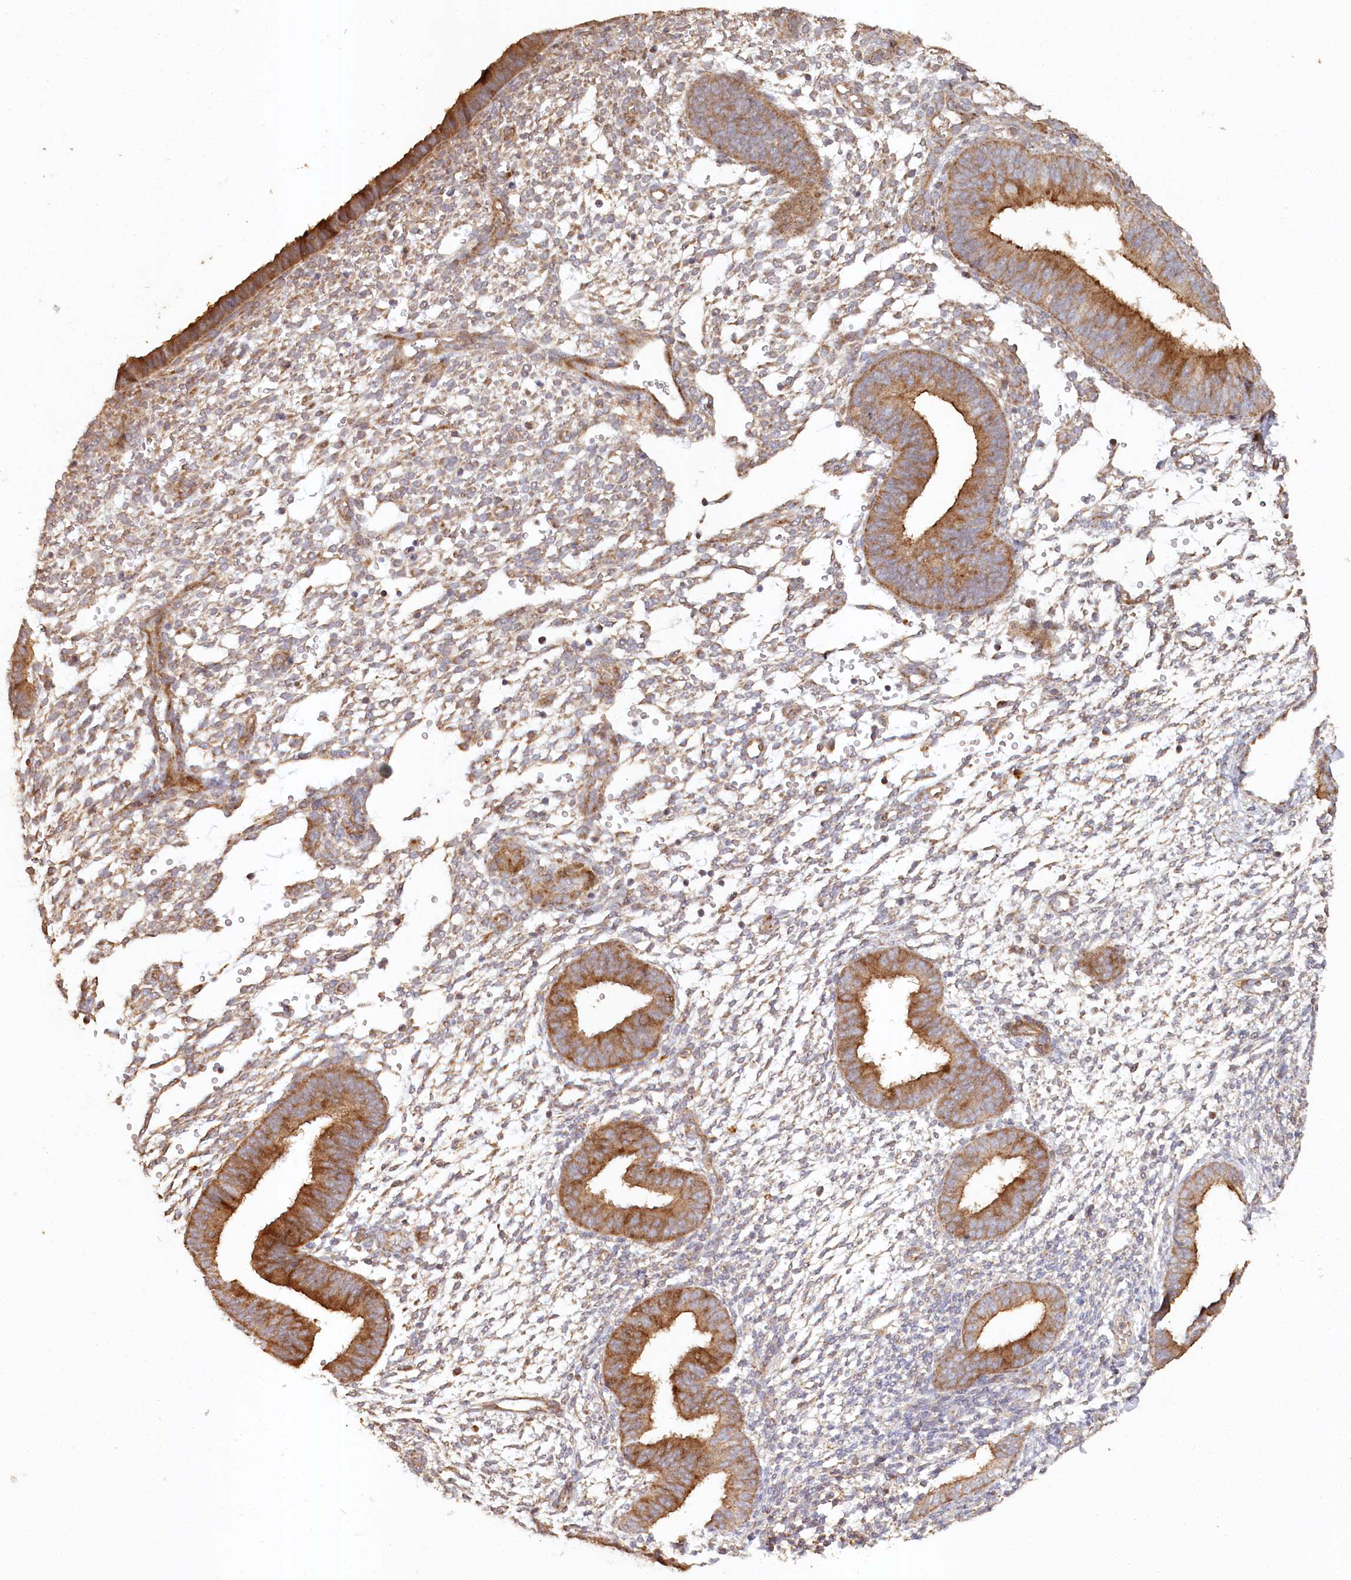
{"staining": {"intensity": "weak", "quantity": "25%-75%", "location": "cytoplasmic/membranous"}, "tissue": "endometrium", "cell_type": "Cells in endometrial stroma", "image_type": "normal", "snomed": [{"axis": "morphology", "description": "Normal tissue, NOS"}, {"axis": "topography", "description": "Uterus"}, {"axis": "topography", "description": "Endometrium"}], "caption": "A brown stain highlights weak cytoplasmic/membranous expression of a protein in cells in endometrial stroma of benign human endometrium. (DAB (3,3'-diaminobenzidine) IHC, brown staining for protein, blue staining for nuclei).", "gene": "HAL", "patient": {"sex": "female", "age": 48}}